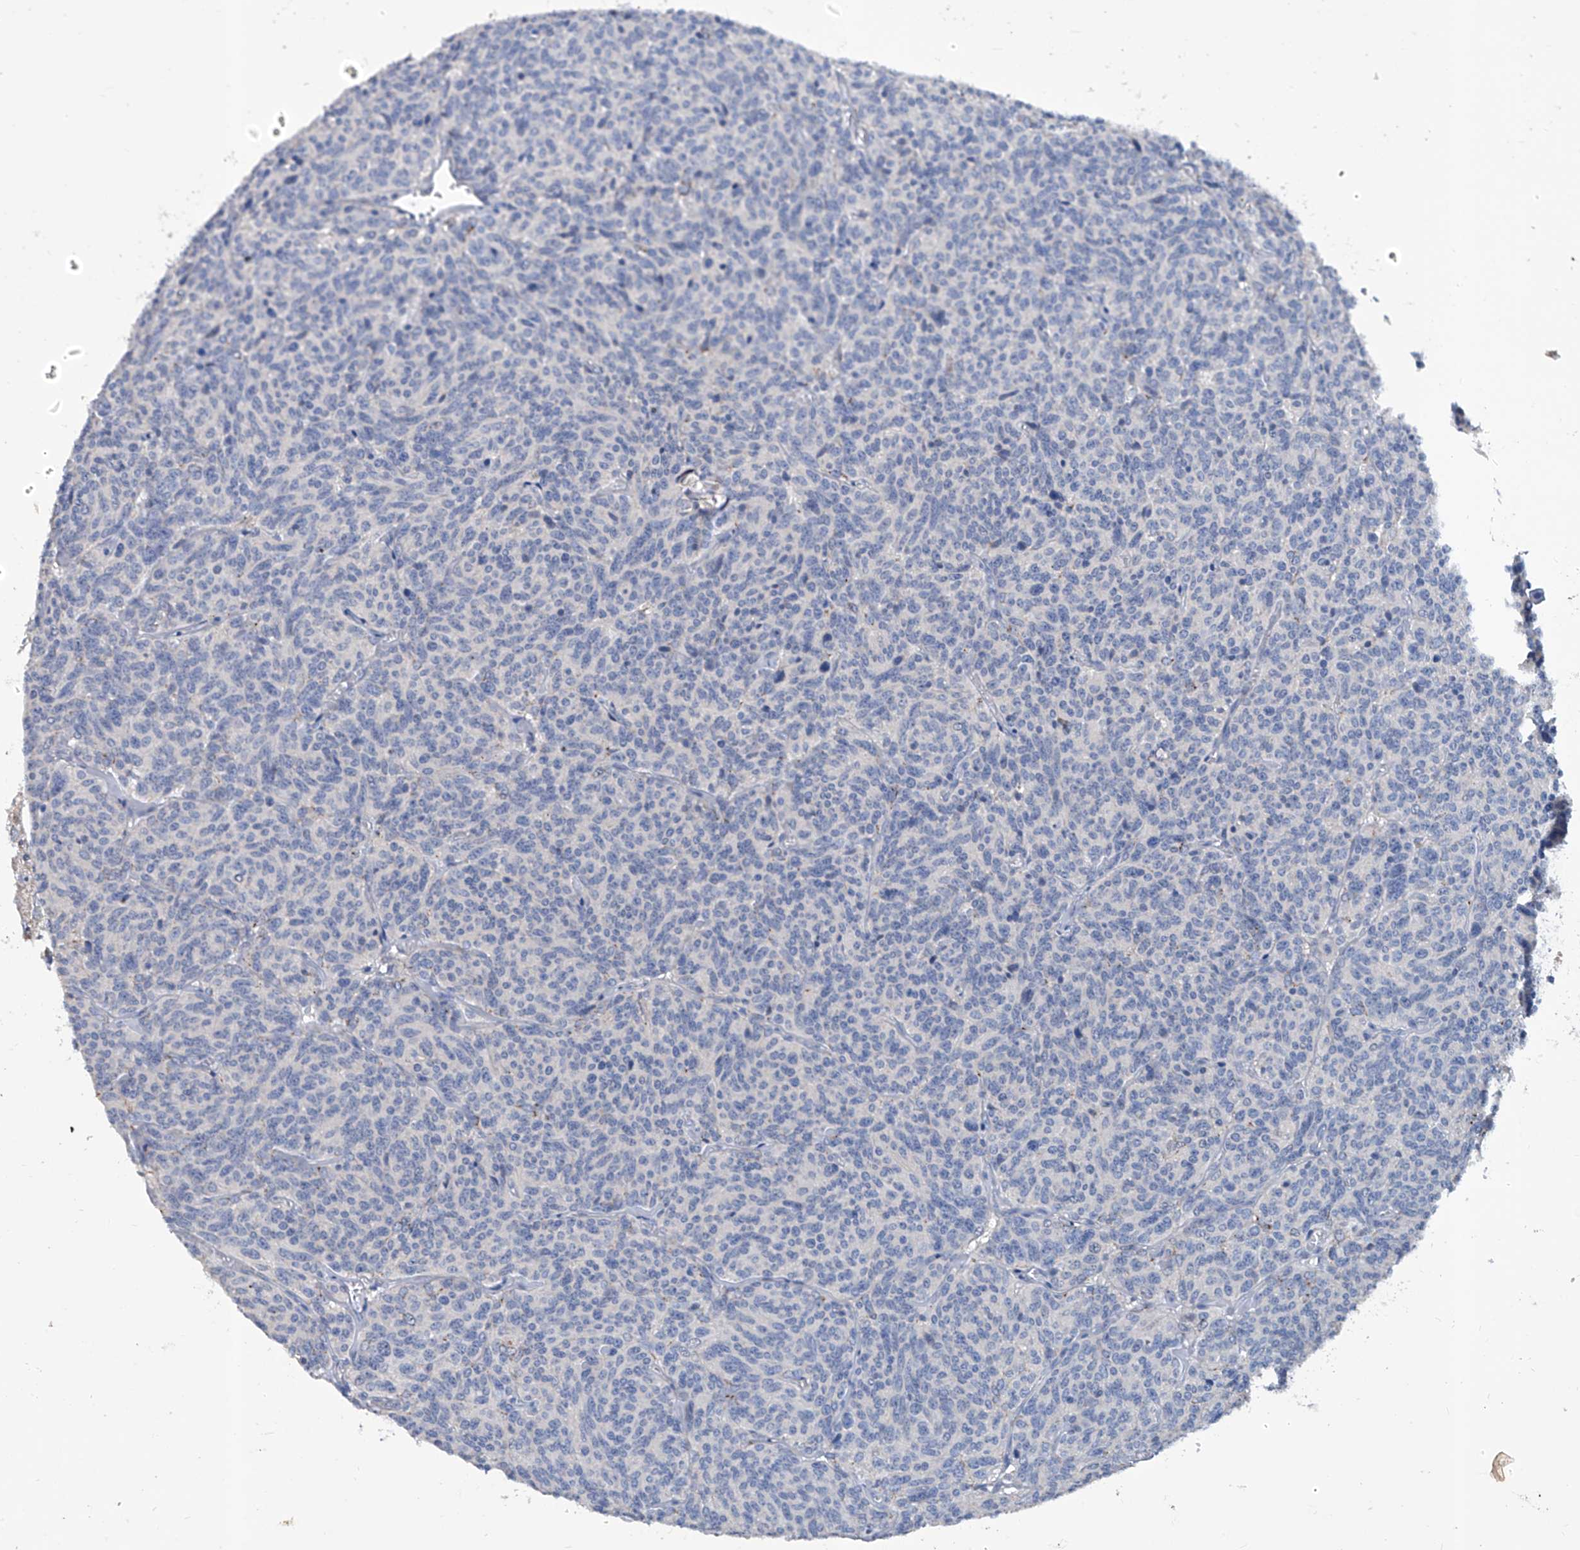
{"staining": {"intensity": "negative", "quantity": "none", "location": "none"}, "tissue": "carcinoid", "cell_type": "Tumor cells", "image_type": "cancer", "snomed": [{"axis": "morphology", "description": "Carcinoid, malignant, NOS"}, {"axis": "topography", "description": "Lung"}], "caption": "Tumor cells show no significant protein positivity in carcinoid (malignant). (Stains: DAB IHC with hematoxylin counter stain, Microscopy: brightfield microscopy at high magnification).", "gene": "KLHL17", "patient": {"sex": "female", "age": 46}}